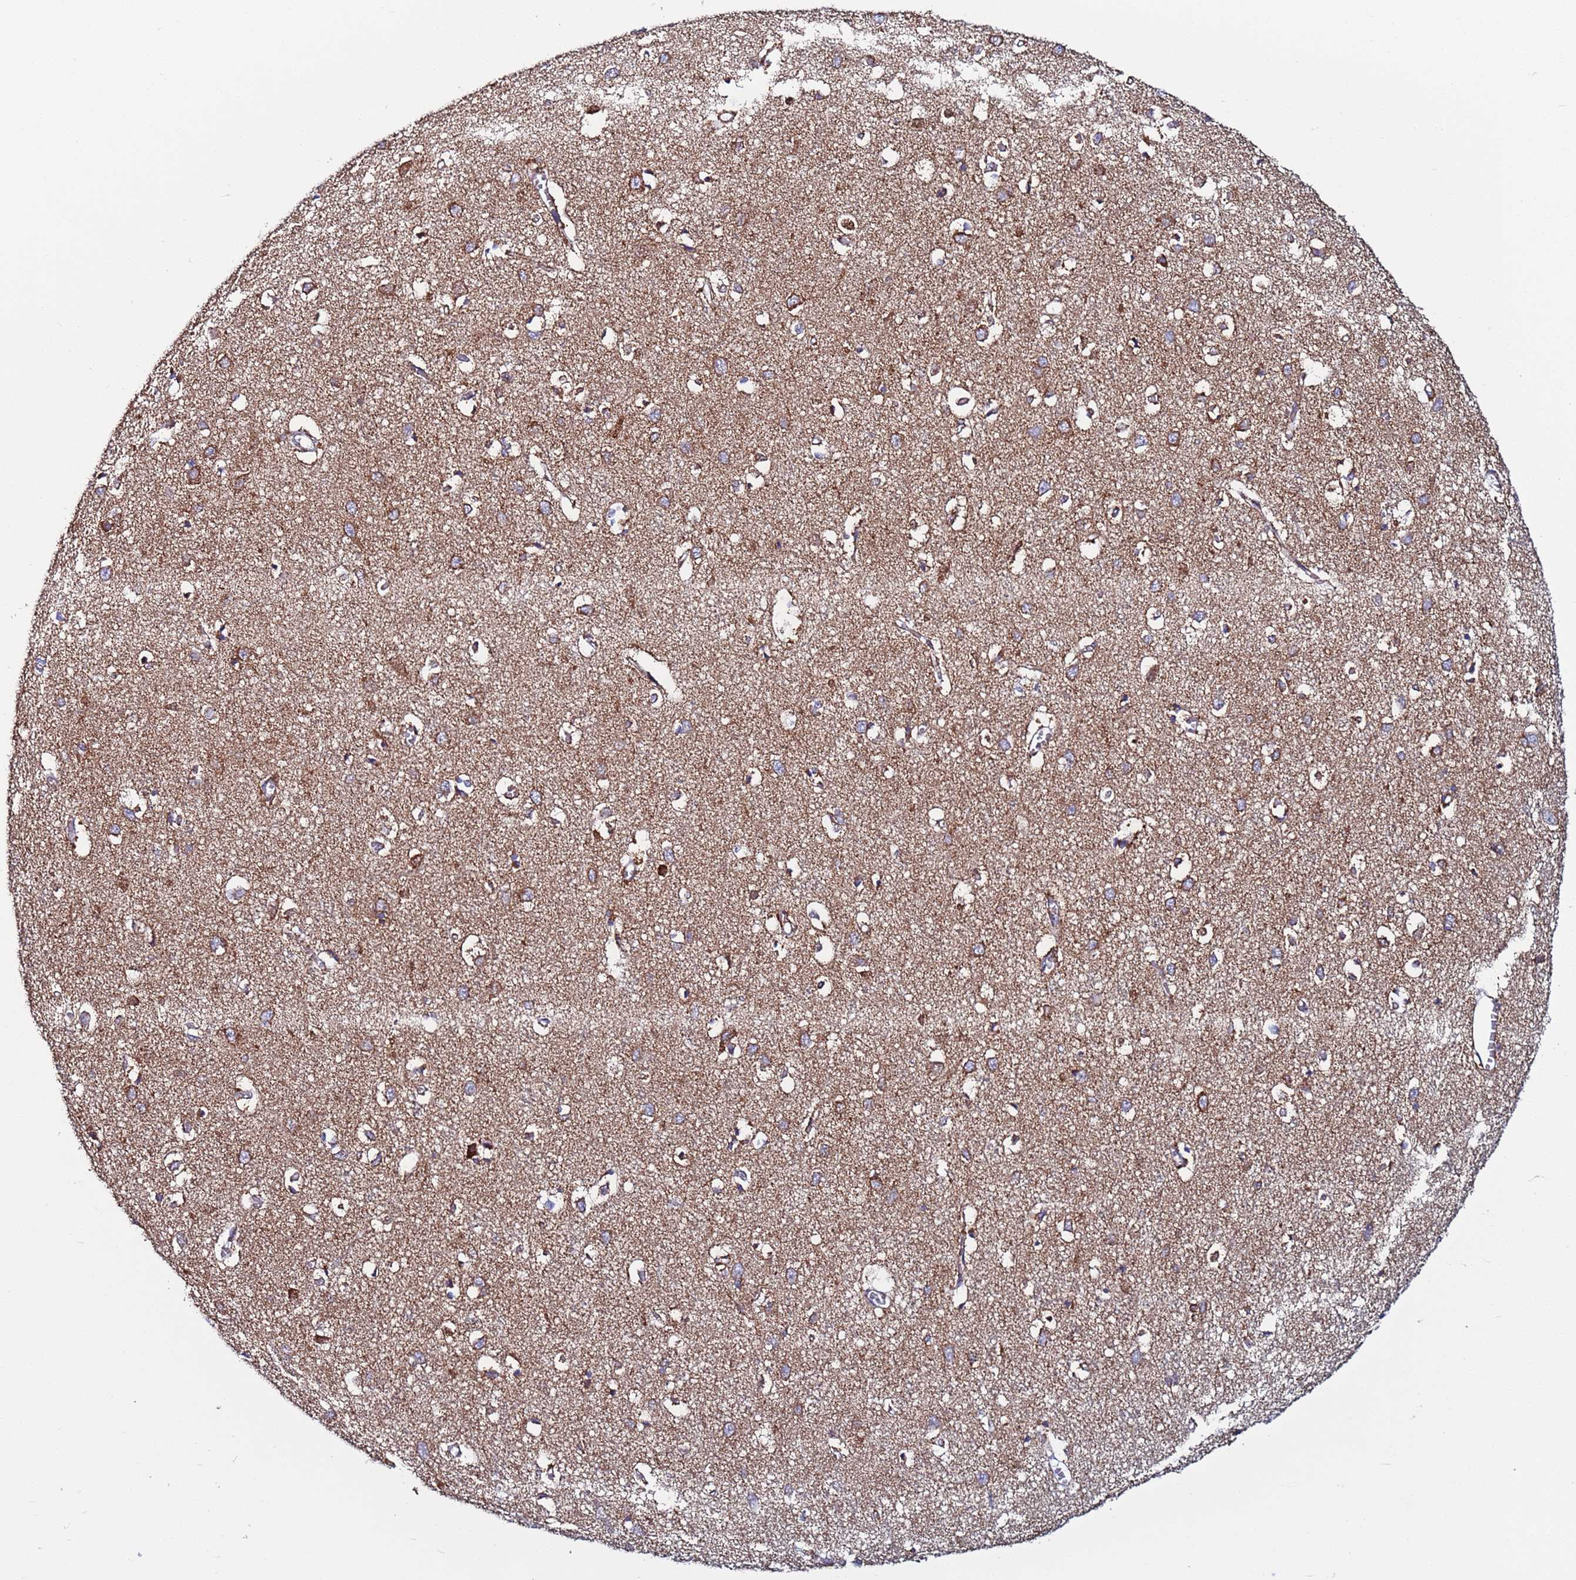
{"staining": {"intensity": "weak", "quantity": "25%-75%", "location": "cytoplasmic/membranous"}, "tissue": "cerebral cortex", "cell_type": "Endothelial cells", "image_type": "normal", "snomed": [{"axis": "morphology", "description": "Normal tissue, NOS"}, {"axis": "topography", "description": "Cerebral cortex"}], "caption": "This is a photomicrograph of immunohistochemistry (IHC) staining of benign cerebral cortex, which shows weak expression in the cytoplasmic/membranous of endothelial cells.", "gene": "ZBTB39", "patient": {"sex": "female", "age": 64}}